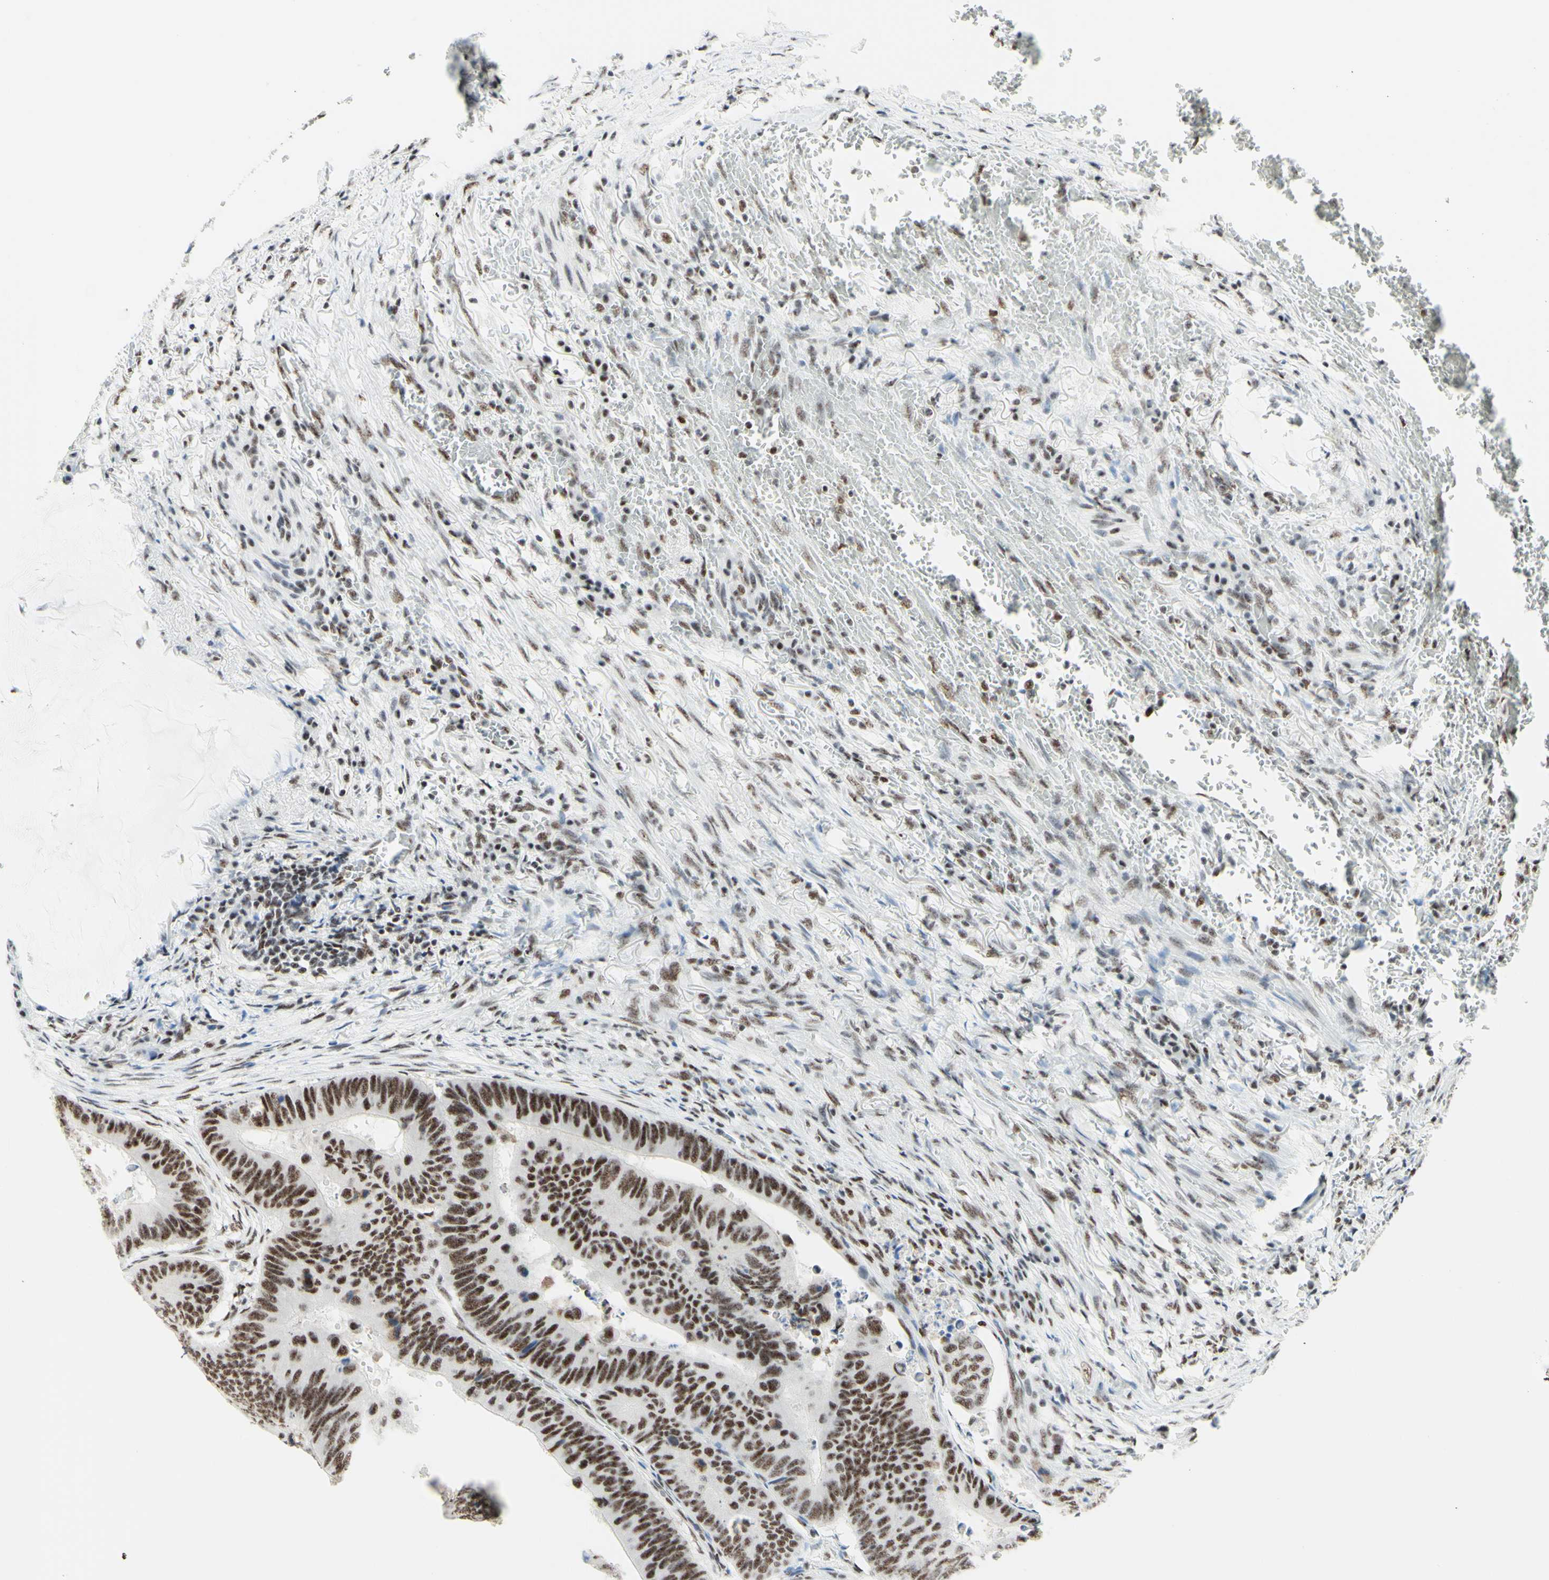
{"staining": {"intensity": "moderate", "quantity": ">75%", "location": "nuclear"}, "tissue": "colorectal cancer", "cell_type": "Tumor cells", "image_type": "cancer", "snomed": [{"axis": "morphology", "description": "Normal tissue, NOS"}, {"axis": "morphology", "description": "Adenocarcinoma, NOS"}, {"axis": "topography", "description": "Rectum"}, {"axis": "topography", "description": "Peripheral nerve tissue"}], "caption": "Human adenocarcinoma (colorectal) stained with a brown dye exhibits moderate nuclear positive expression in approximately >75% of tumor cells.", "gene": "WTAP", "patient": {"sex": "male", "age": 92}}